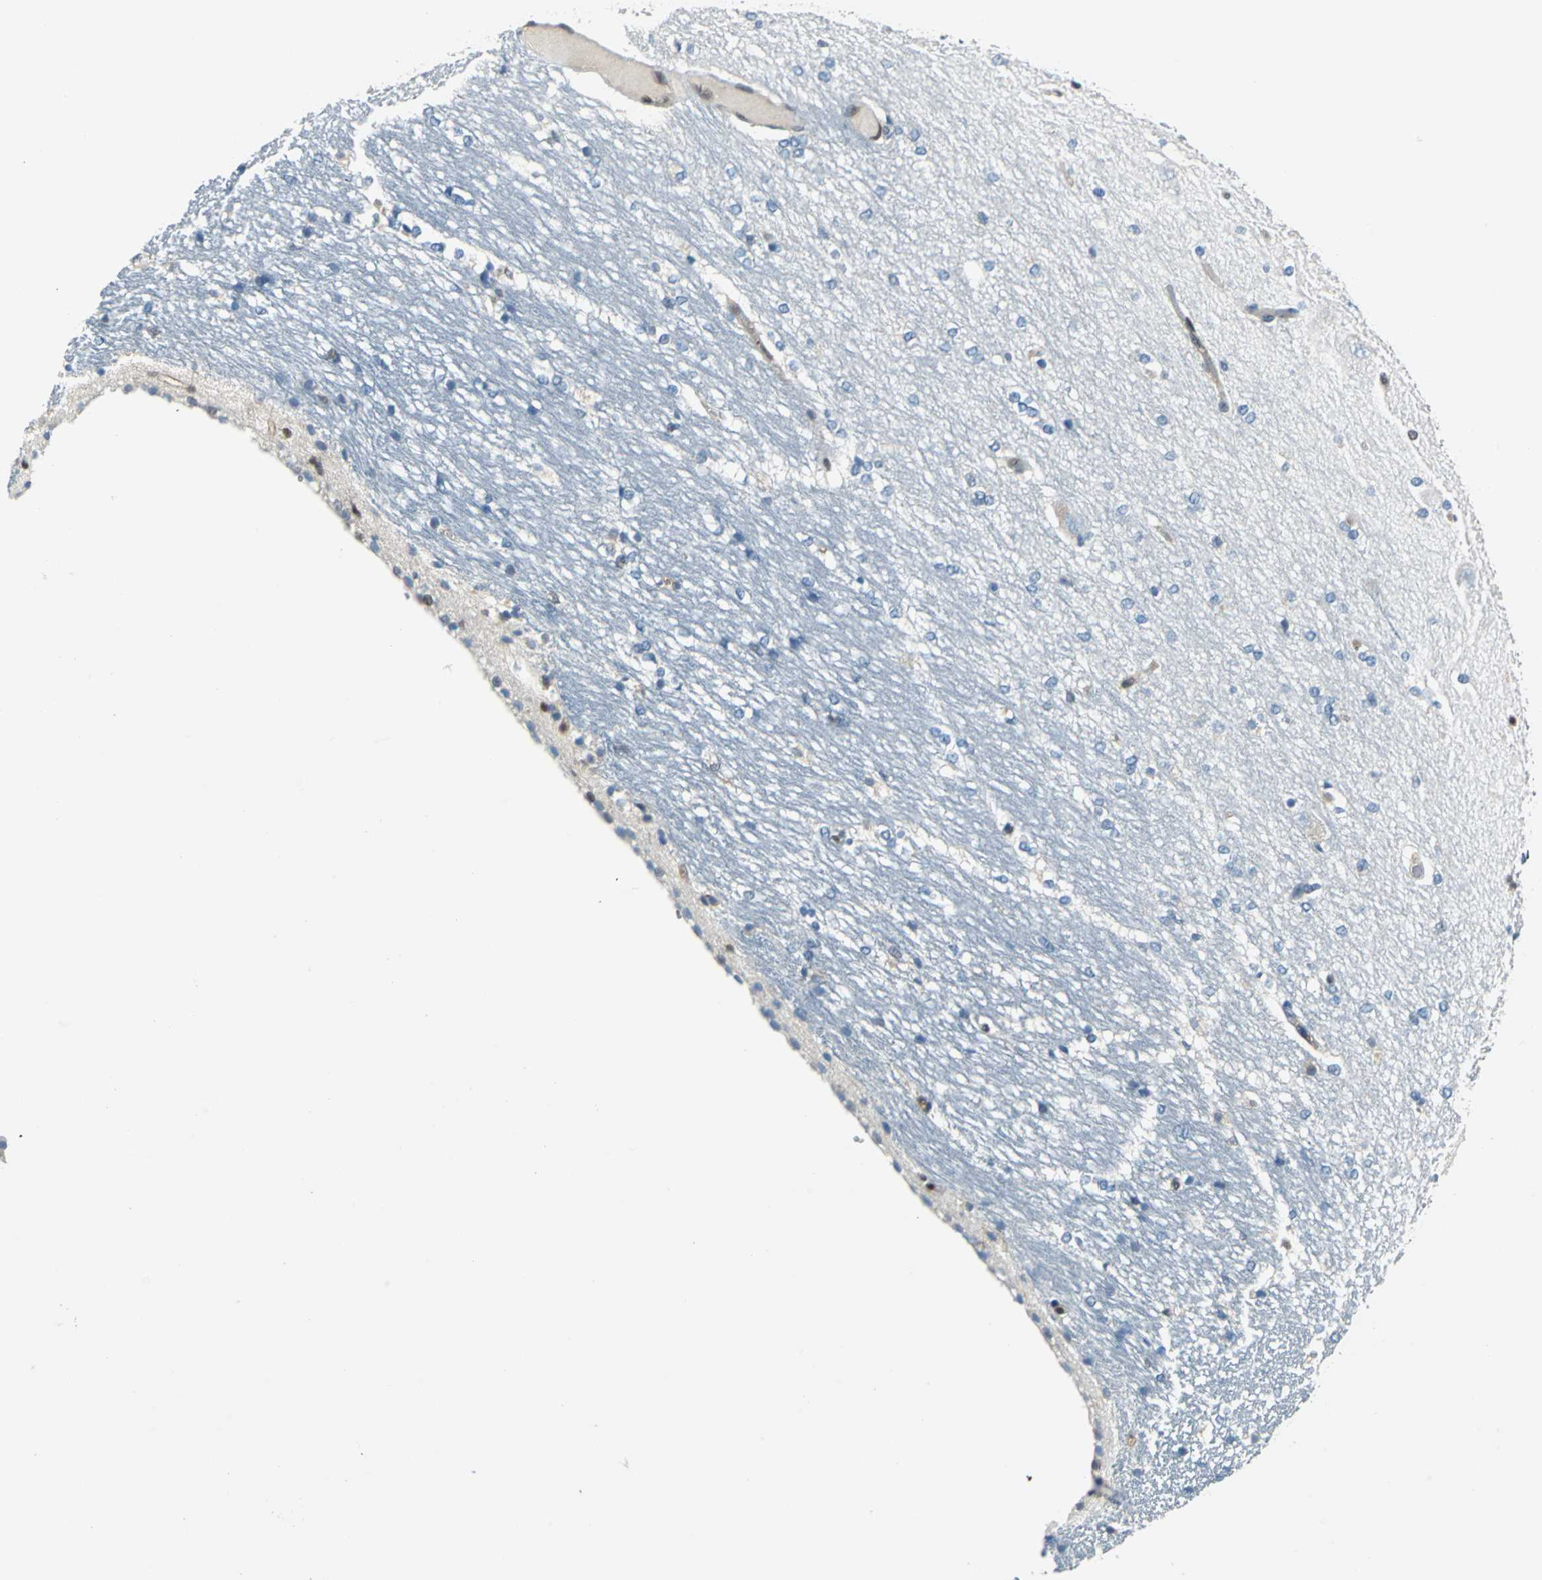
{"staining": {"intensity": "weak", "quantity": "25%-75%", "location": "cytoplasmic/membranous"}, "tissue": "hippocampus", "cell_type": "Glial cells", "image_type": "normal", "snomed": [{"axis": "morphology", "description": "Normal tissue, NOS"}, {"axis": "topography", "description": "Hippocampus"}], "caption": "IHC (DAB) staining of normal hippocampus reveals weak cytoplasmic/membranous protein staining in about 25%-75% of glial cells.", "gene": "PSME1", "patient": {"sex": "female", "age": 19}}